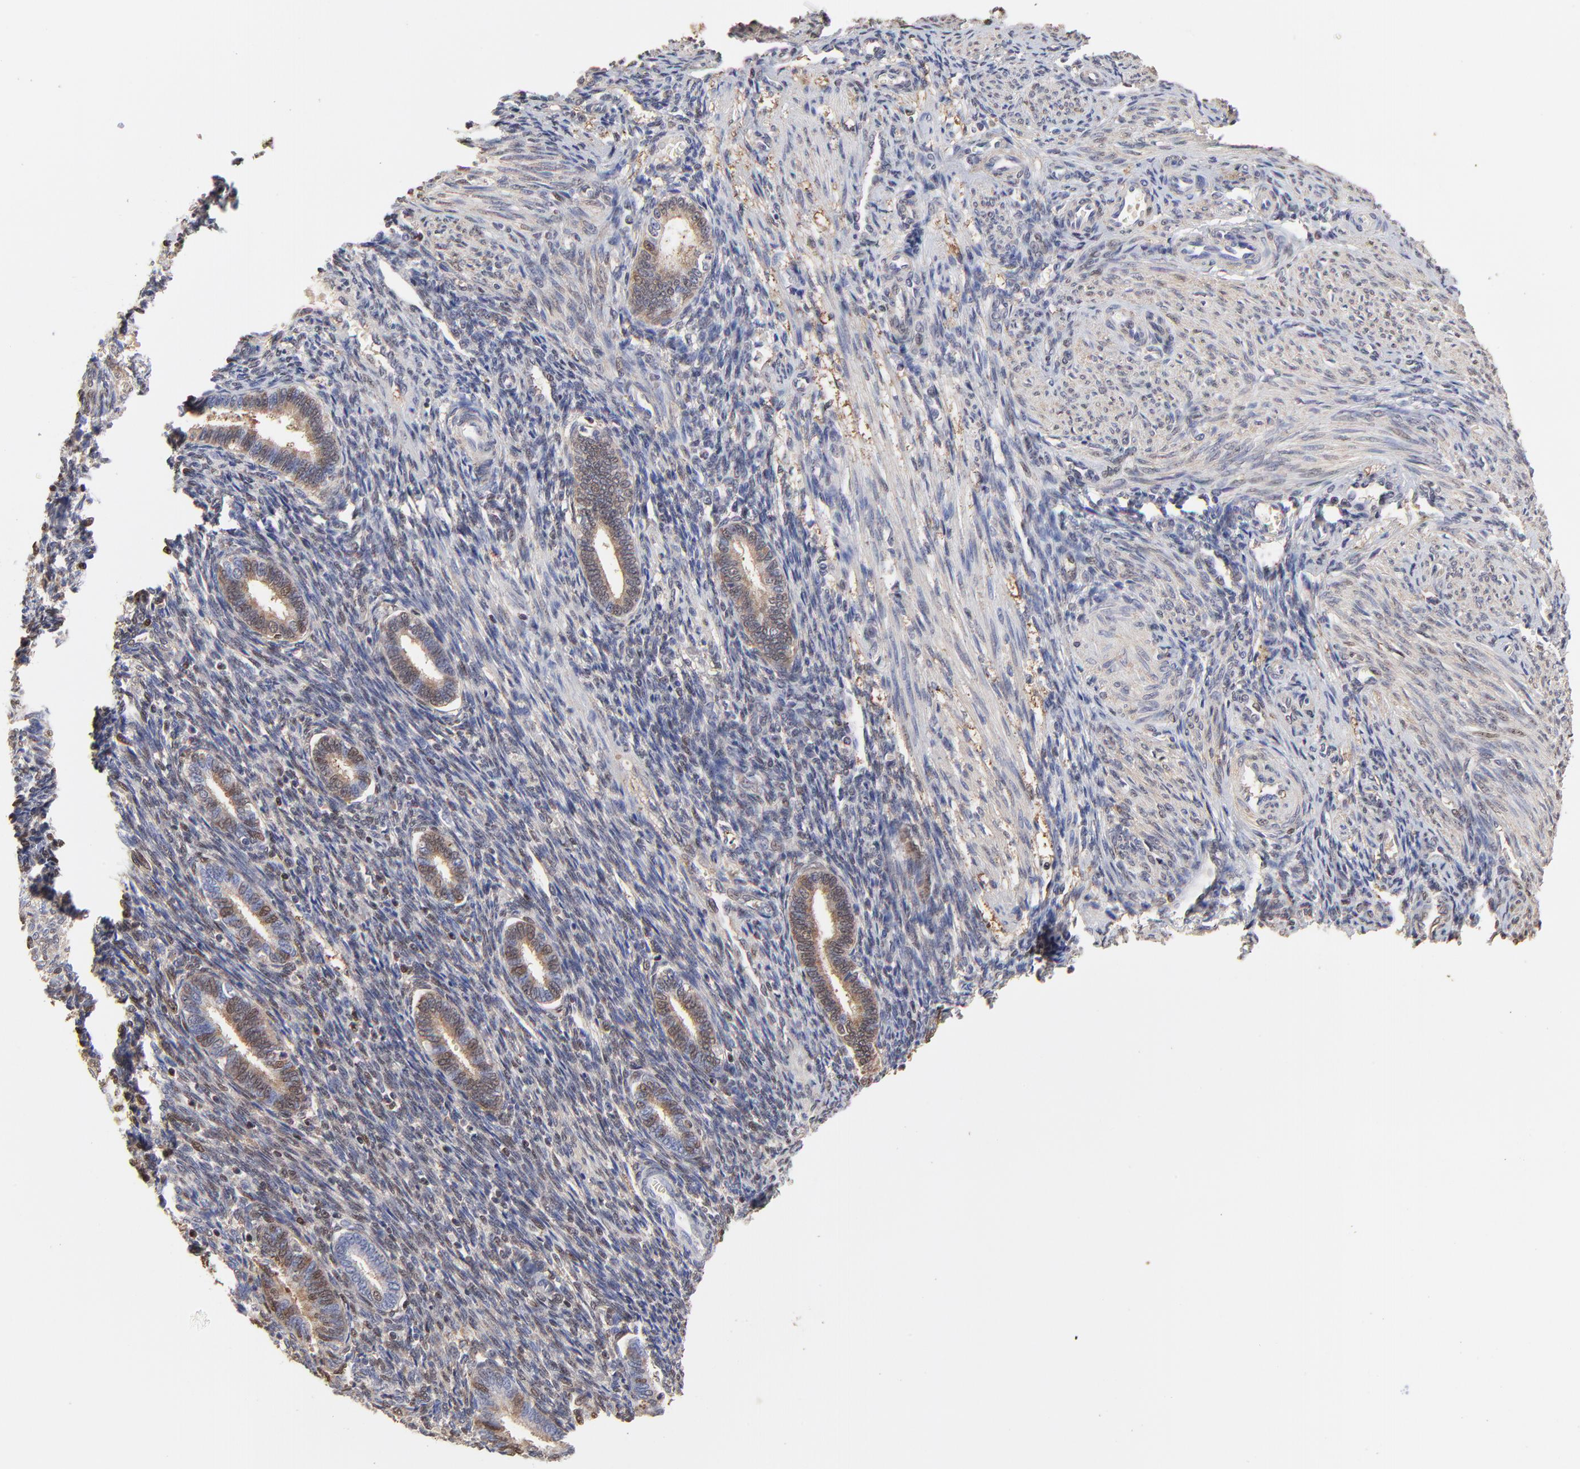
{"staining": {"intensity": "weak", "quantity": "<25%", "location": "nuclear"}, "tissue": "endometrium", "cell_type": "Cells in endometrial stroma", "image_type": "normal", "snomed": [{"axis": "morphology", "description": "Normal tissue, NOS"}, {"axis": "topography", "description": "Endometrium"}], "caption": "Cells in endometrial stroma are negative for brown protein staining in normal endometrium. Brightfield microscopy of IHC stained with DAB (brown) and hematoxylin (blue), captured at high magnification.", "gene": "BIRC5", "patient": {"sex": "female", "age": 27}}